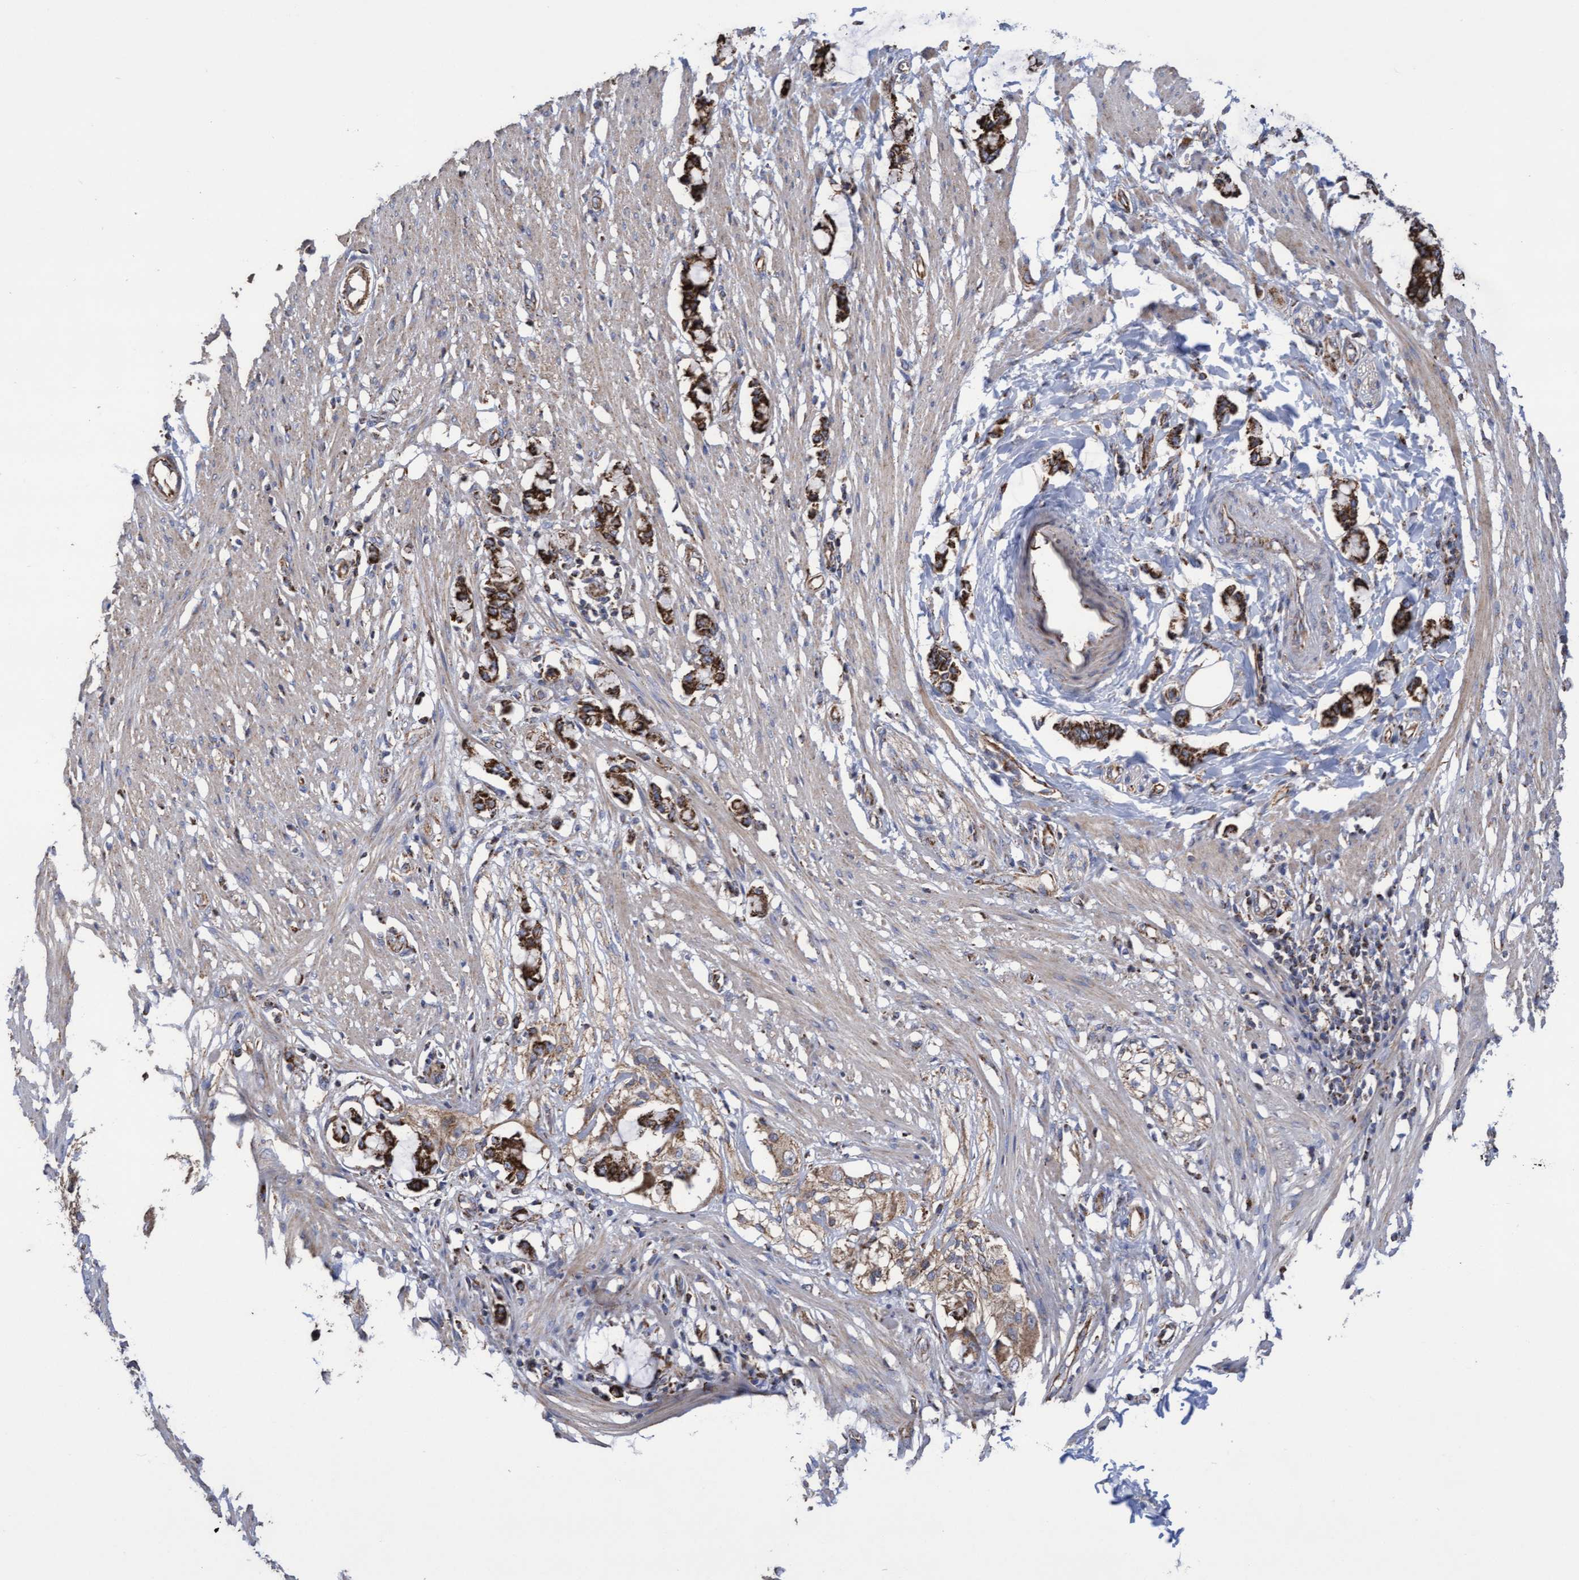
{"staining": {"intensity": "weak", "quantity": ">75%", "location": "cytoplasmic/membranous"}, "tissue": "smooth muscle", "cell_type": "Smooth muscle cells", "image_type": "normal", "snomed": [{"axis": "morphology", "description": "Normal tissue, NOS"}, {"axis": "morphology", "description": "Adenocarcinoma, NOS"}, {"axis": "topography", "description": "Smooth muscle"}, {"axis": "topography", "description": "Colon"}], "caption": "Protein staining of normal smooth muscle exhibits weak cytoplasmic/membranous positivity in about >75% of smooth muscle cells.", "gene": "COBL", "patient": {"sex": "male", "age": 14}}